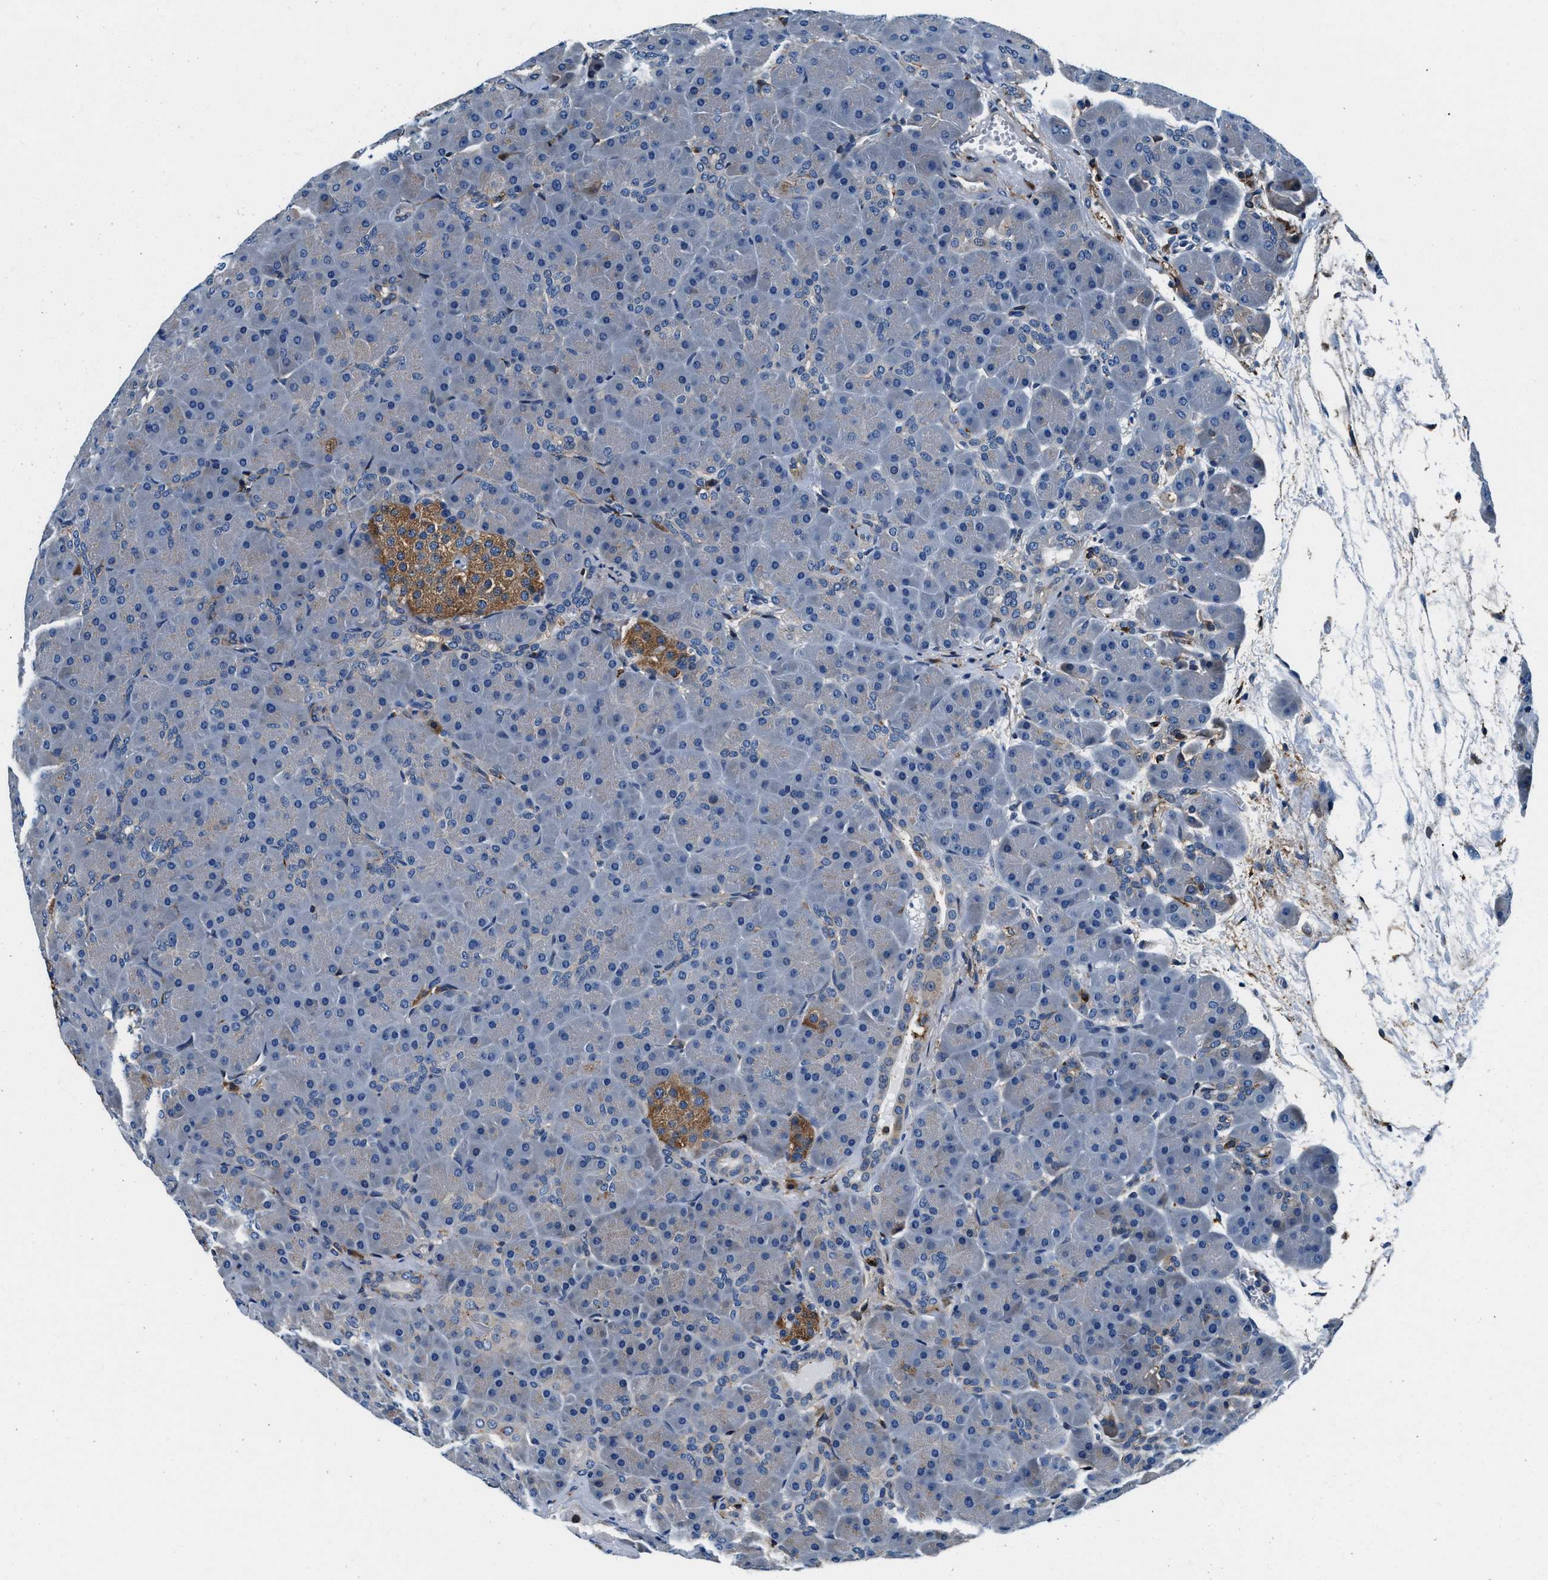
{"staining": {"intensity": "negative", "quantity": "none", "location": "none"}, "tissue": "pancreas", "cell_type": "Exocrine glandular cells", "image_type": "normal", "snomed": [{"axis": "morphology", "description": "Normal tissue, NOS"}, {"axis": "topography", "description": "Pancreas"}], "caption": "Exocrine glandular cells show no significant staining in unremarkable pancreas.", "gene": "SLFN11", "patient": {"sex": "male", "age": 66}}